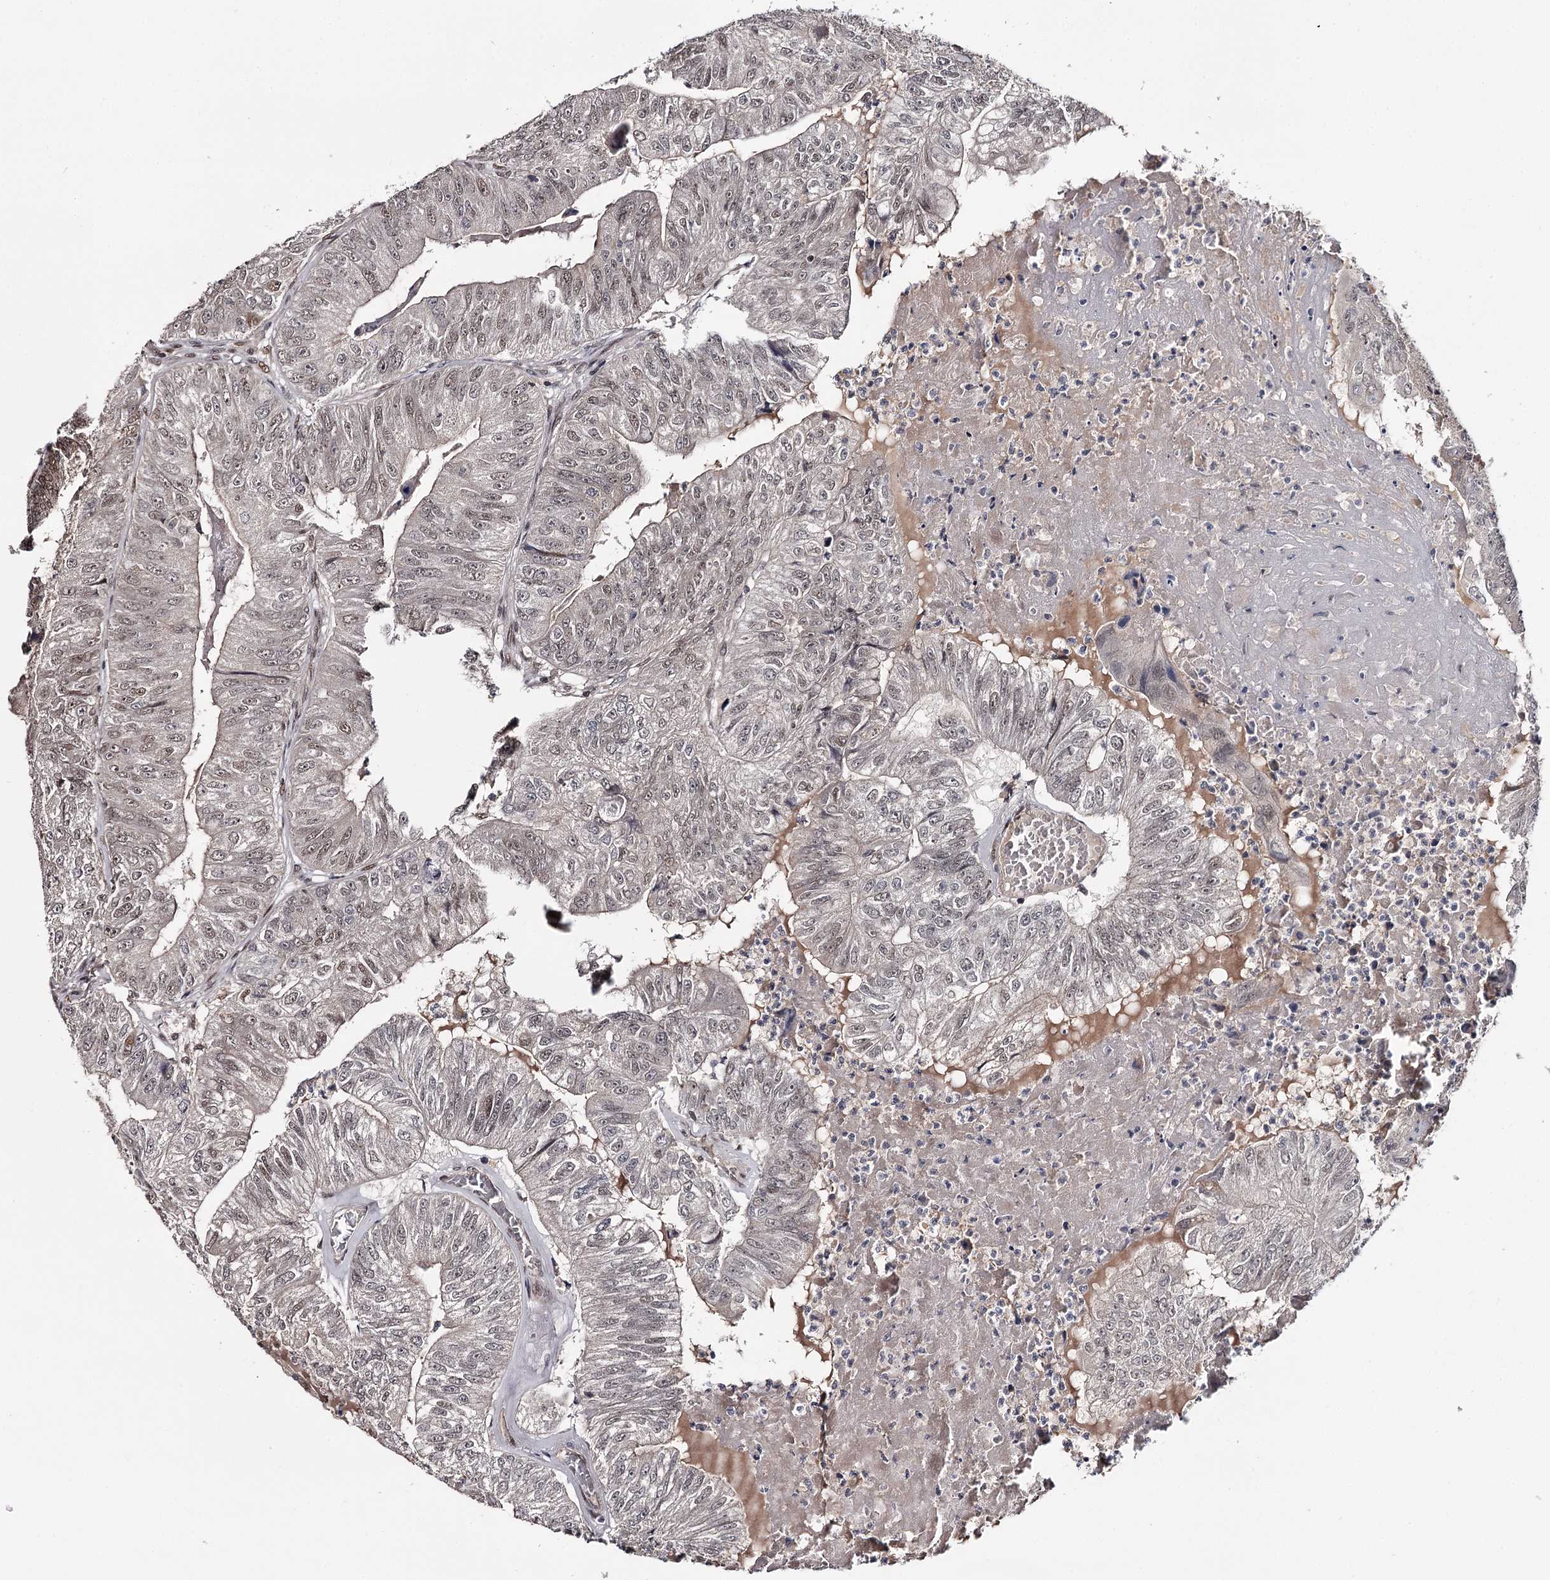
{"staining": {"intensity": "moderate", "quantity": "<25%", "location": "nuclear"}, "tissue": "colorectal cancer", "cell_type": "Tumor cells", "image_type": "cancer", "snomed": [{"axis": "morphology", "description": "Adenocarcinoma, NOS"}, {"axis": "topography", "description": "Colon"}], "caption": "Human colorectal cancer (adenocarcinoma) stained with a brown dye exhibits moderate nuclear positive expression in about <25% of tumor cells.", "gene": "TTC33", "patient": {"sex": "female", "age": 67}}